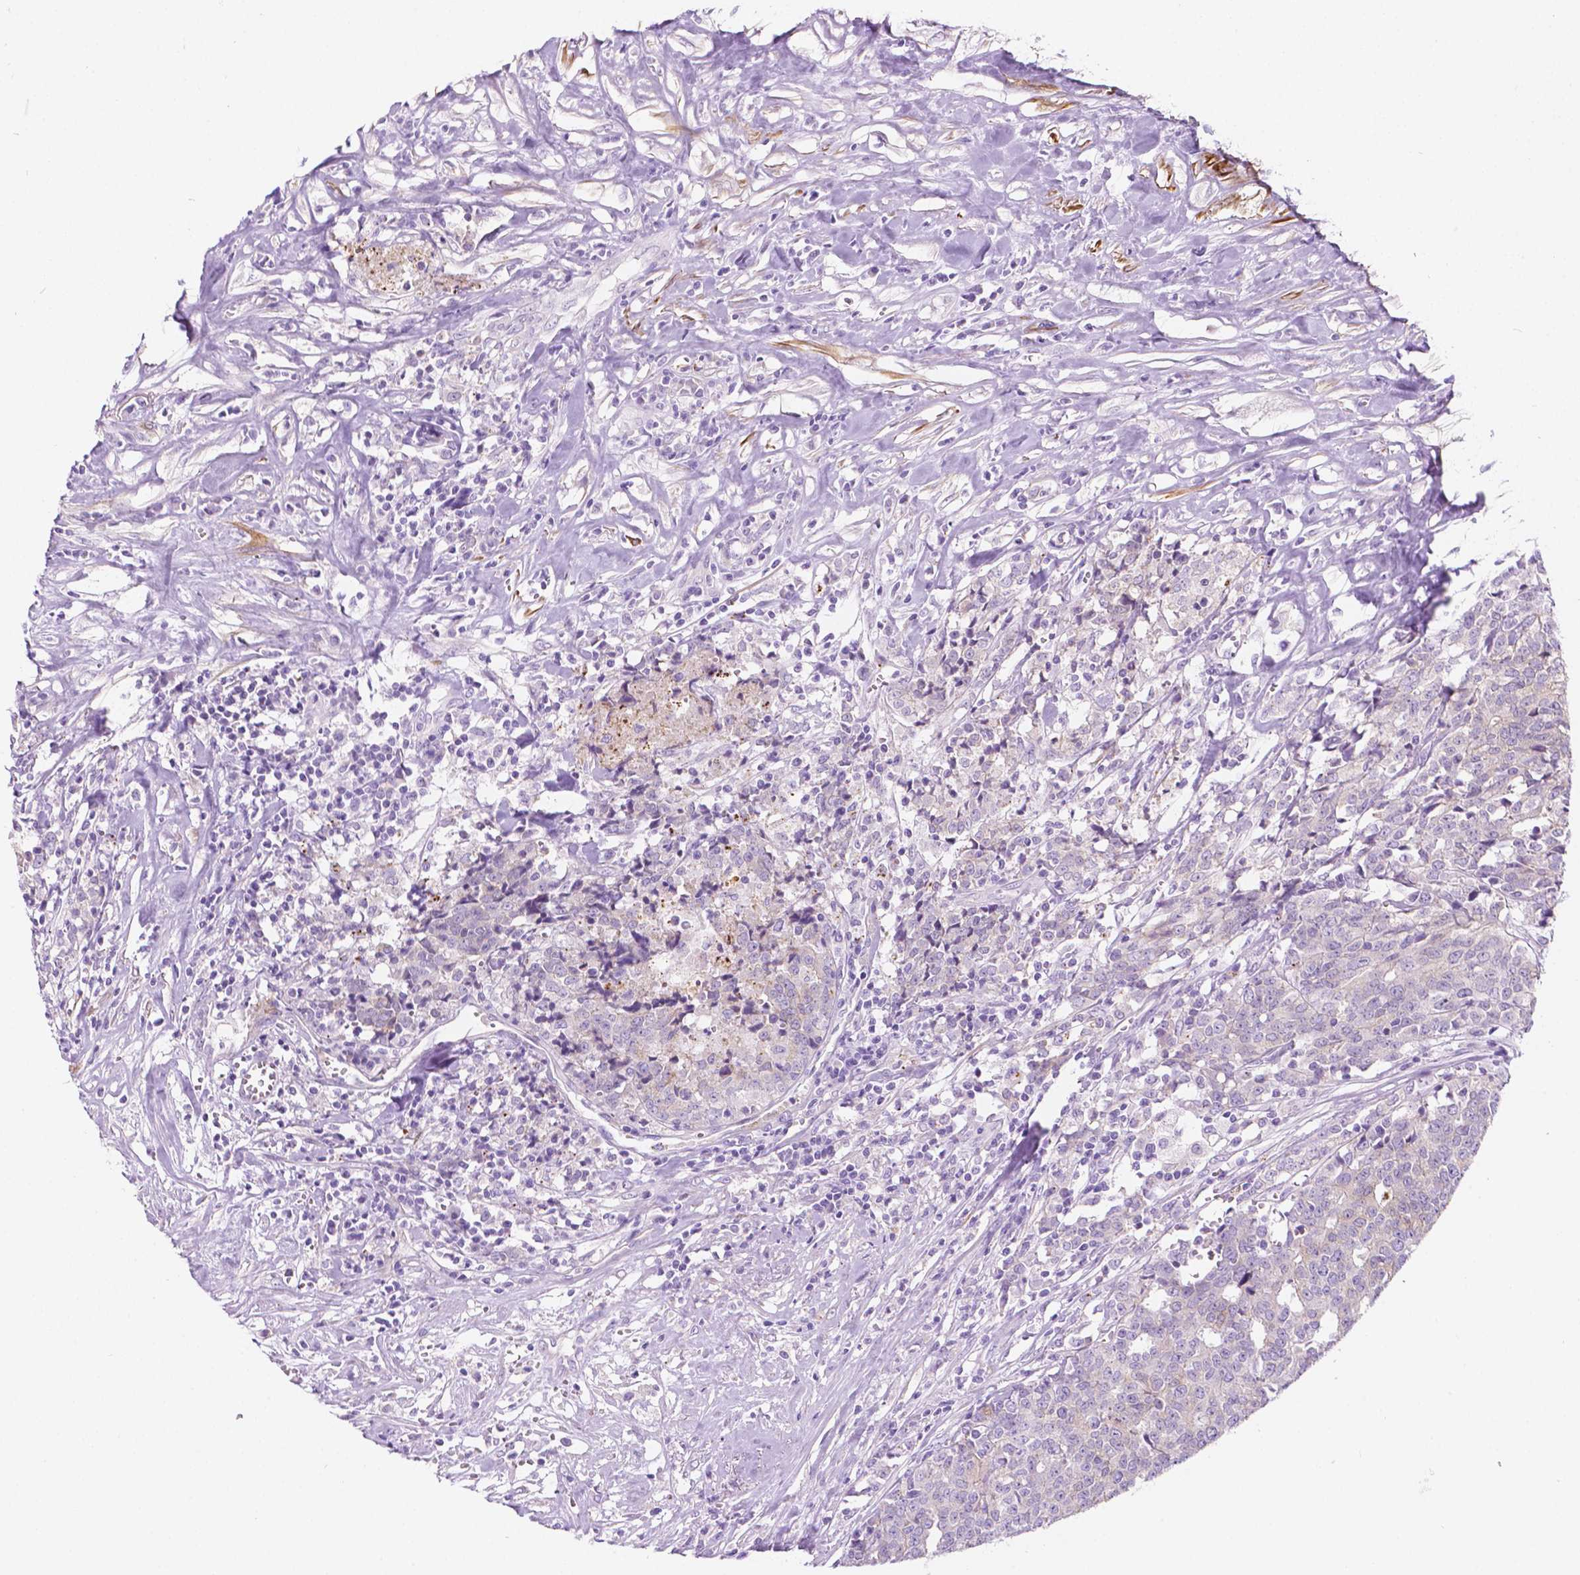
{"staining": {"intensity": "negative", "quantity": "none", "location": "none"}, "tissue": "prostate cancer", "cell_type": "Tumor cells", "image_type": "cancer", "snomed": [{"axis": "morphology", "description": "Adenocarcinoma, High grade"}, {"axis": "topography", "description": "Prostate and seminal vesicle, NOS"}], "caption": "IHC histopathology image of adenocarcinoma (high-grade) (prostate) stained for a protein (brown), which displays no expression in tumor cells.", "gene": "NOS1AP", "patient": {"sex": "male", "age": 60}}